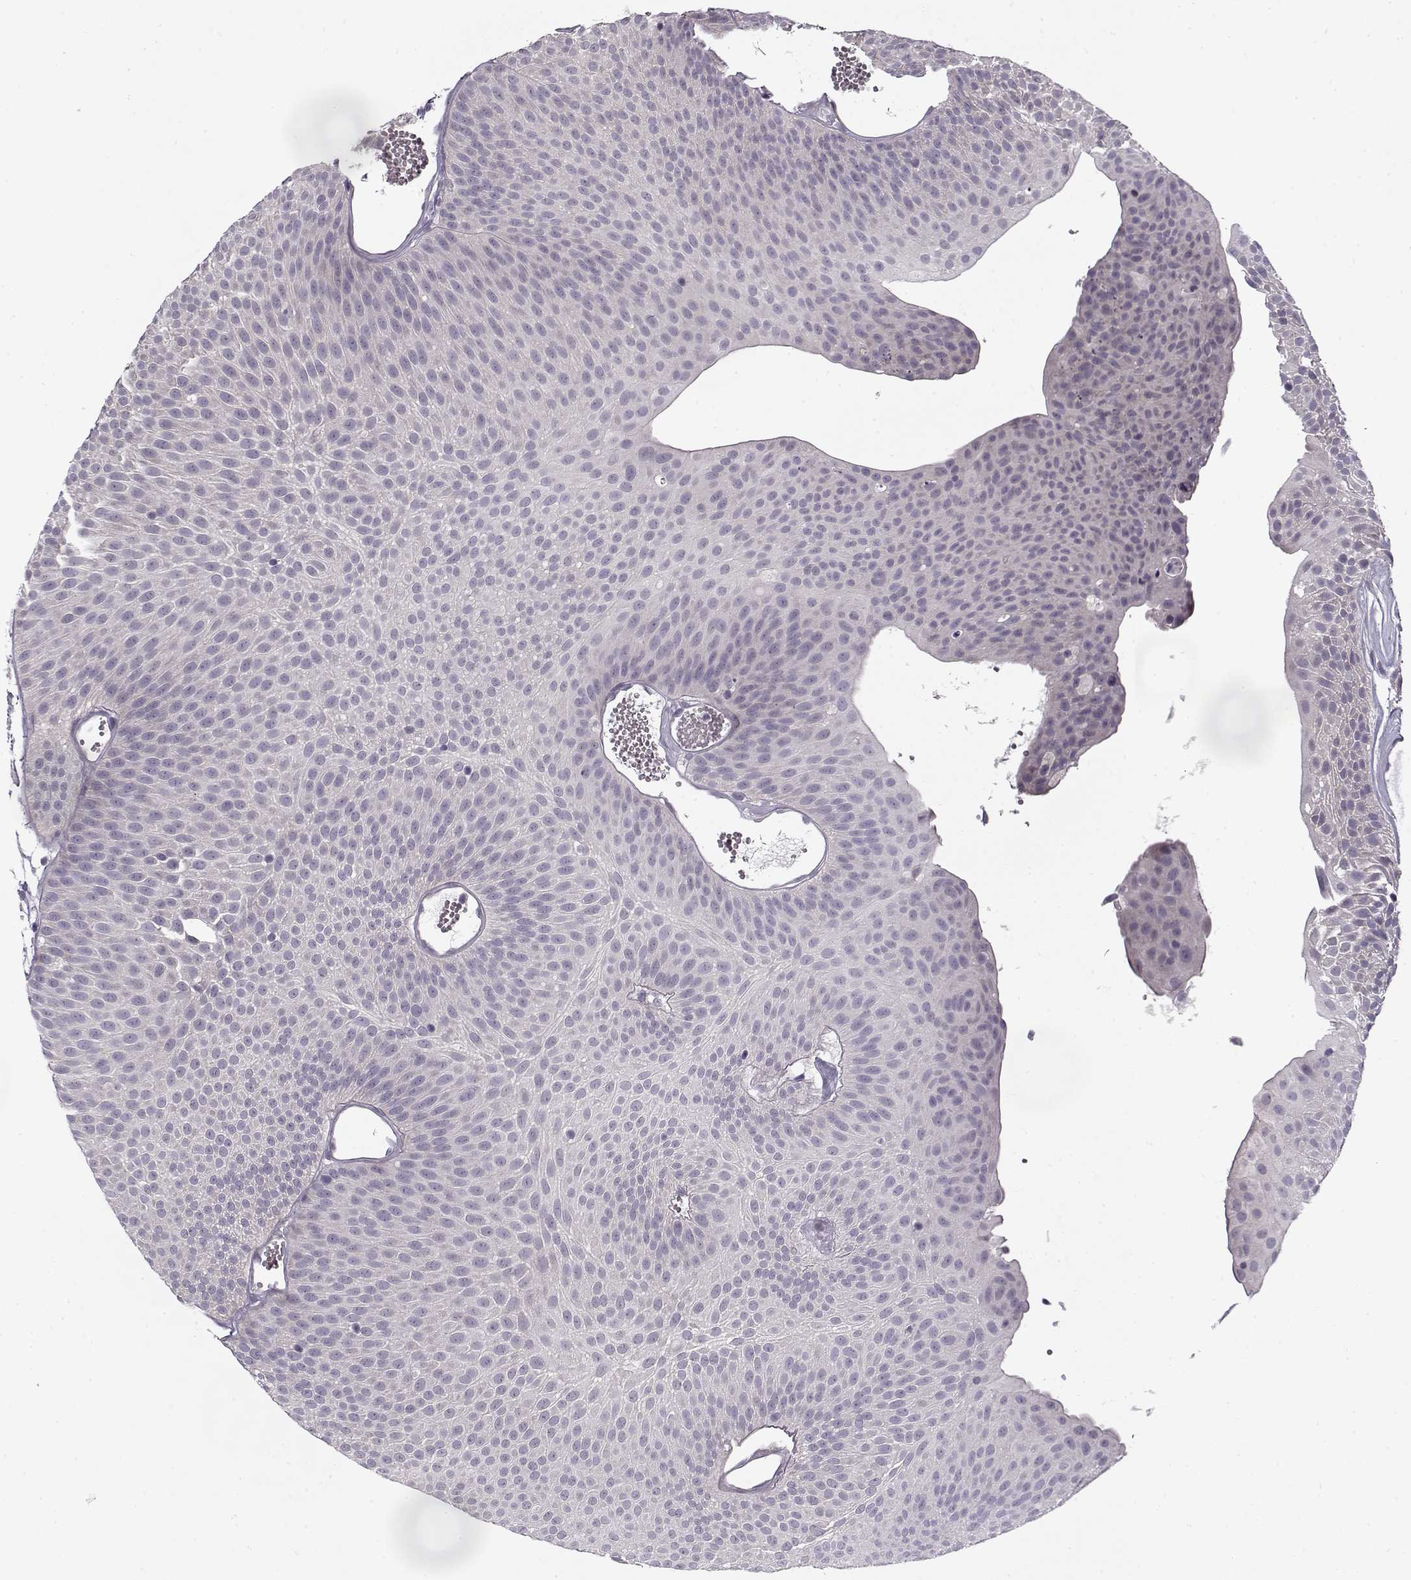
{"staining": {"intensity": "negative", "quantity": "none", "location": "none"}, "tissue": "urothelial cancer", "cell_type": "Tumor cells", "image_type": "cancer", "snomed": [{"axis": "morphology", "description": "Urothelial carcinoma, Low grade"}, {"axis": "topography", "description": "Urinary bladder"}], "caption": "Immunohistochemical staining of urothelial cancer demonstrates no significant expression in tumor cells.", "gene": "PNMT", "patient": {"sex": "male", "age": 52}}